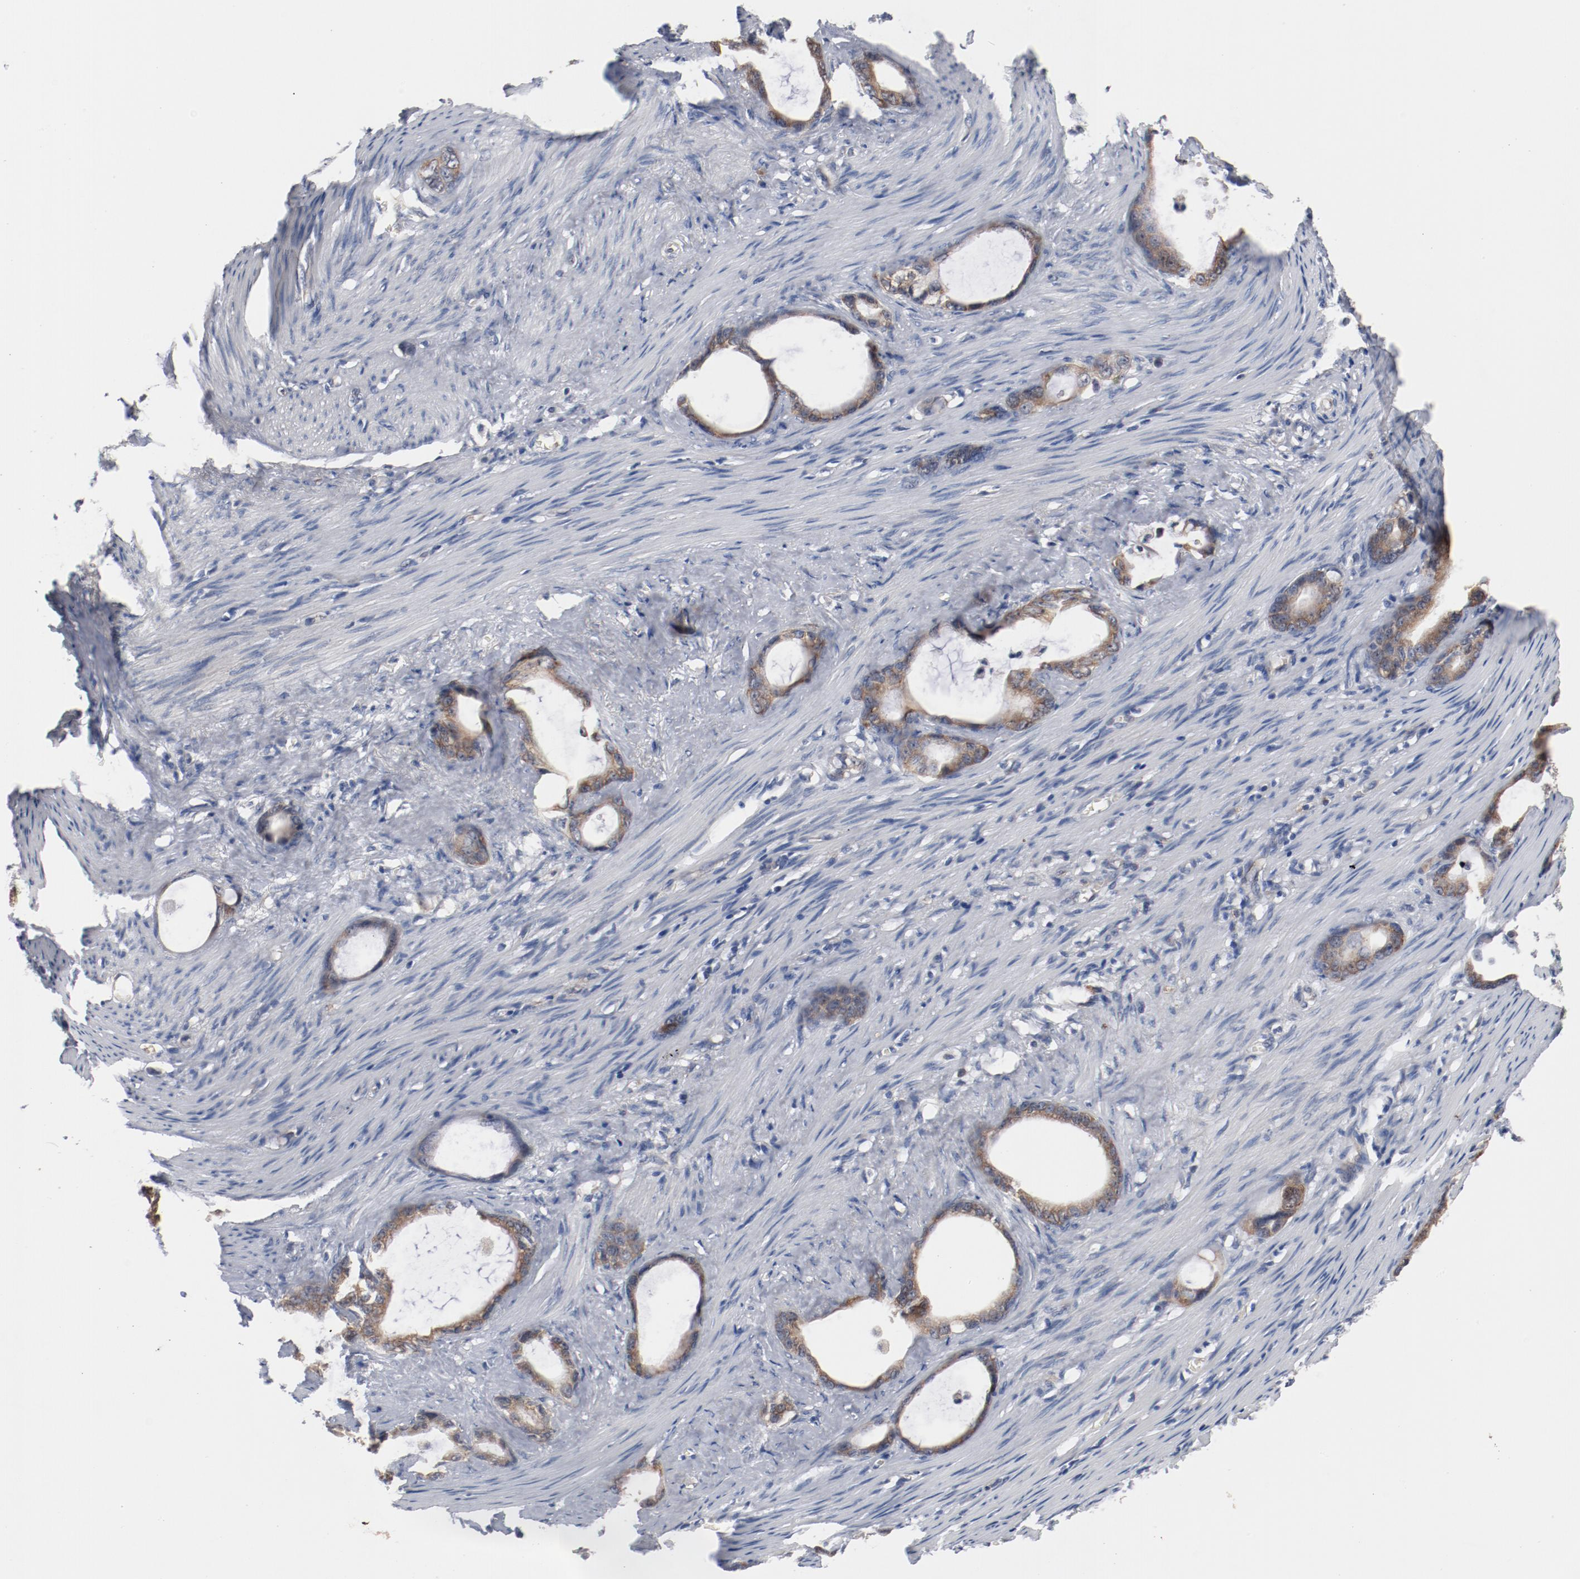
{"staining": {"intensity": "moderate", "quantity": ">75%", "location": "cytoplasmic/membranous"}, "tissue": "stomach cancer", "cell_type": "Tumor cells", "image_type": "cancer", "snomed": [{"axis": "morphology", "description": "Adenocarcinoma, NOS"}, {"axis": "topography", "description": "Stomach"}], "caption": "Immunohistochemical staining of adenocarcinoma (stomach) shows moderate cytoplasmic/membranous protein staining in about >75% of tumor cells. The staining is performed using DAB brown chromogen to label protein expression. The nuclei are counter-stained blue using hematoxylin.", "gene": "RNASE11", "patient": {"sex": "female", "age": 75}}